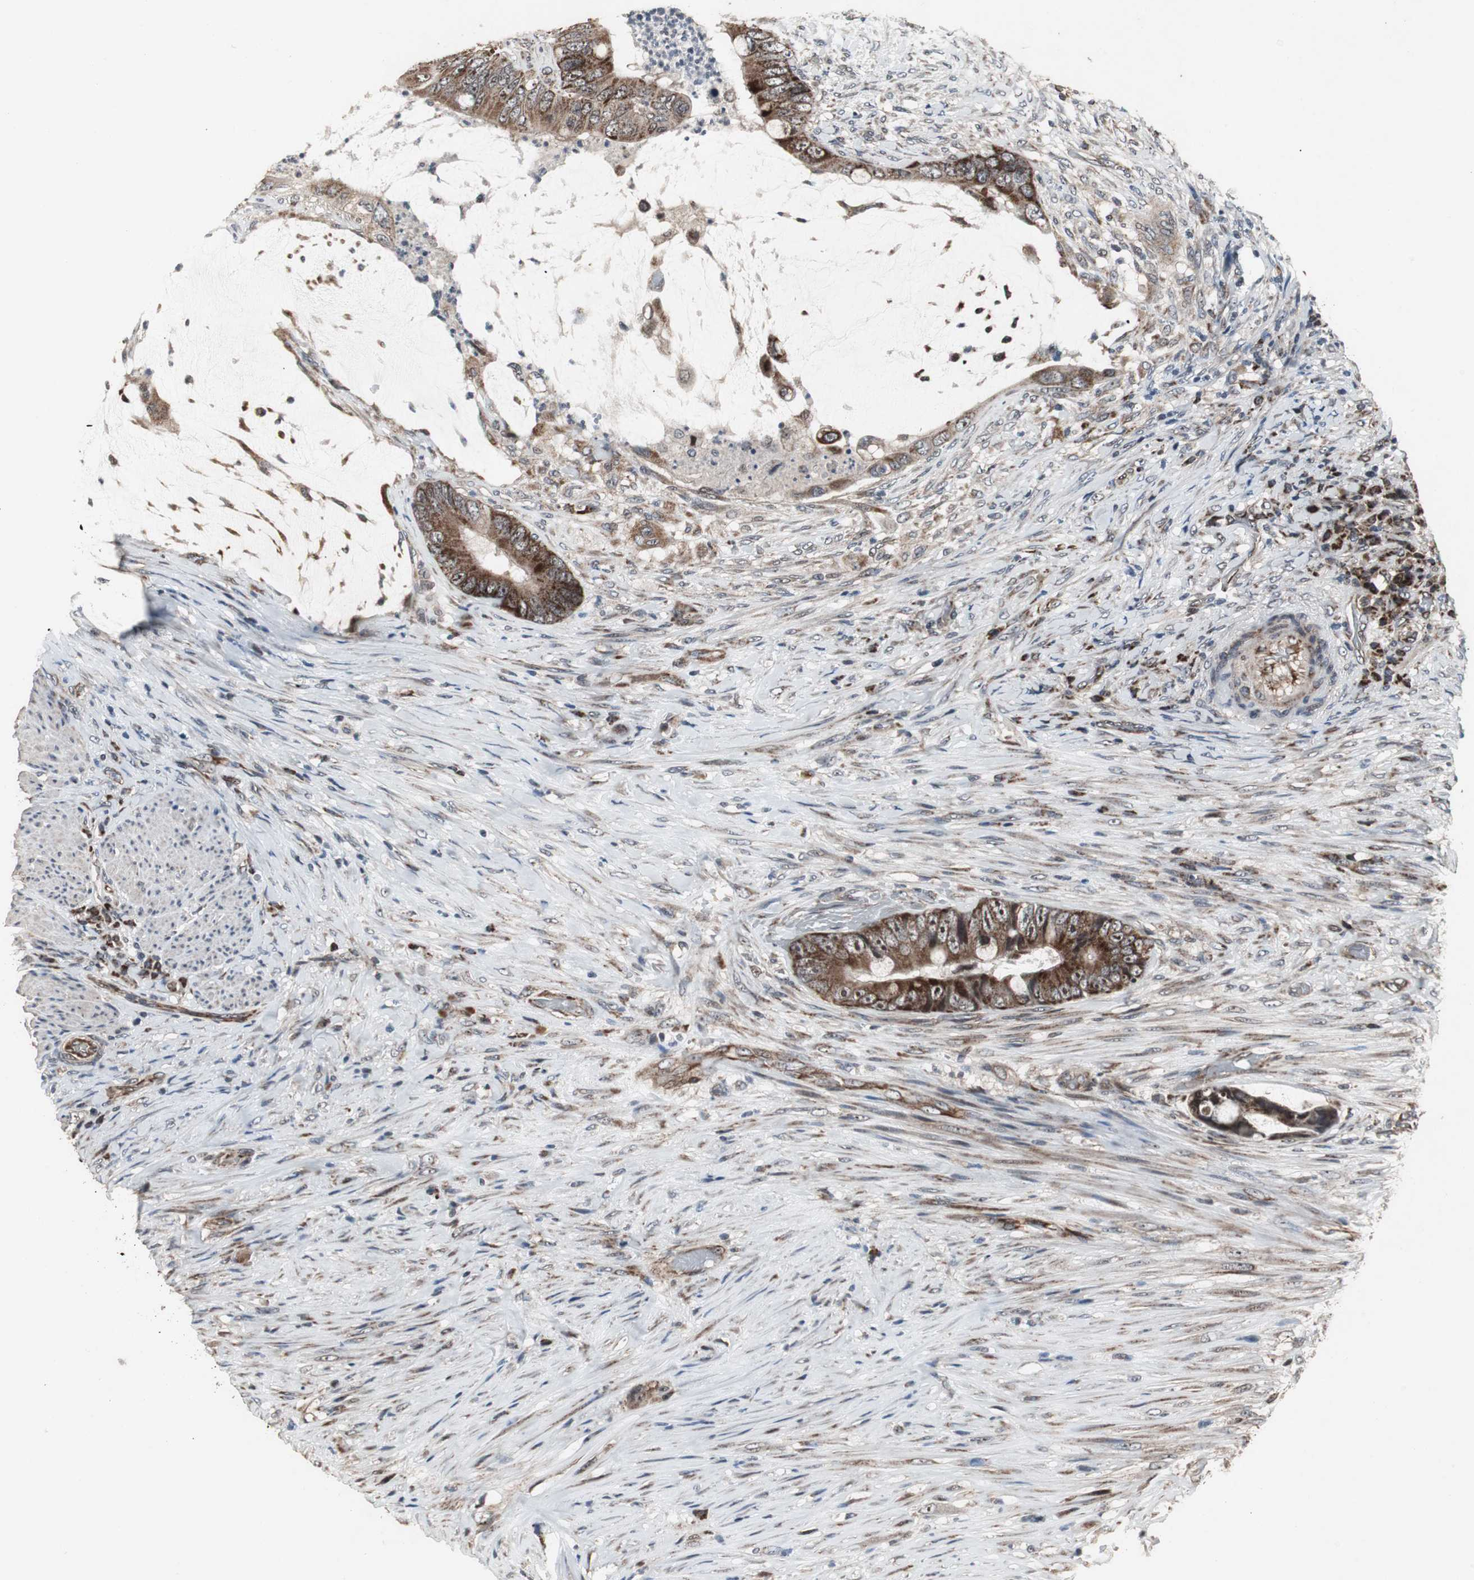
{"staining": {"intensity": "strong", "quantity": ">75%", "location": "cytoplasmic/membranous"}, "tissue": "colorectal cancer", "cell_type": "Tumor cells", "image_type": "cancer", "snomed": [{"axis": "morphology", "description": "Adenocarcinoma, NOS"}, {"axis": "topography", "description": "Colon"}], "caption": "The photomicrograph reveals a brown stain indicating the presence of a protein in the cytoplasmic/membranous of tumor cells in colorectal cancer (adenocarcinoma).", "gene": "MRPL40", "patient": {"sex": "female", "age": 86}}